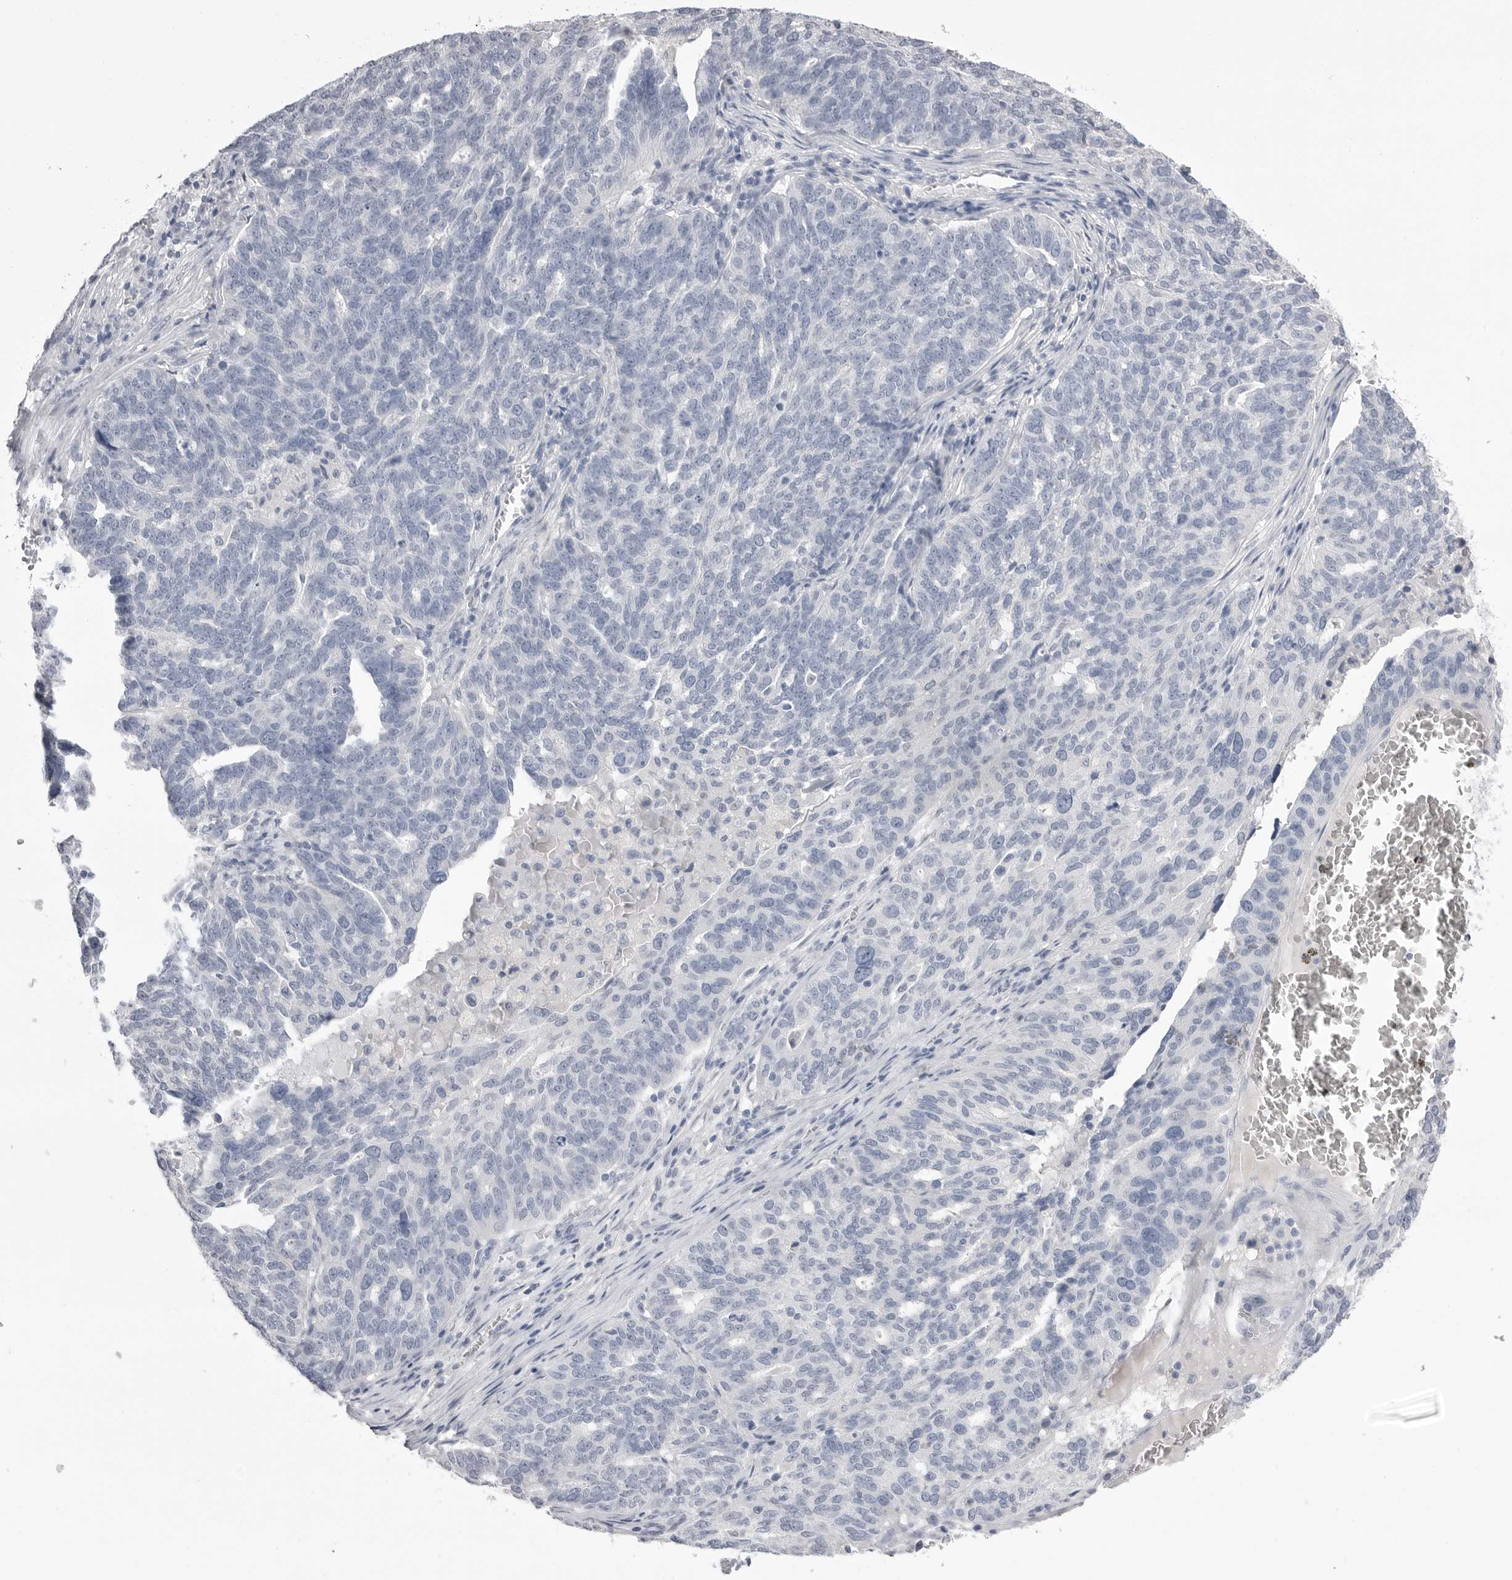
{"staining": {"intensity": "negative", "quantity": "none", "location": "none"}, "tissue": "ovarian cancer", "cell_type": "Tumor cells", "image_type": "cancer", "snomed": [{"axis": "morphology", "description": "Cystadenocarcinoma, serous, NOS"}, {"axis": "topography", "description": "Ovary"}], "caption": "A photomicrograph of ovarian serous cystadenocarcinoma stained for a protein displays no brown staining in tumor cells.", "gene": "CPB1", "patient": {"sex": "female", "age": 59}}